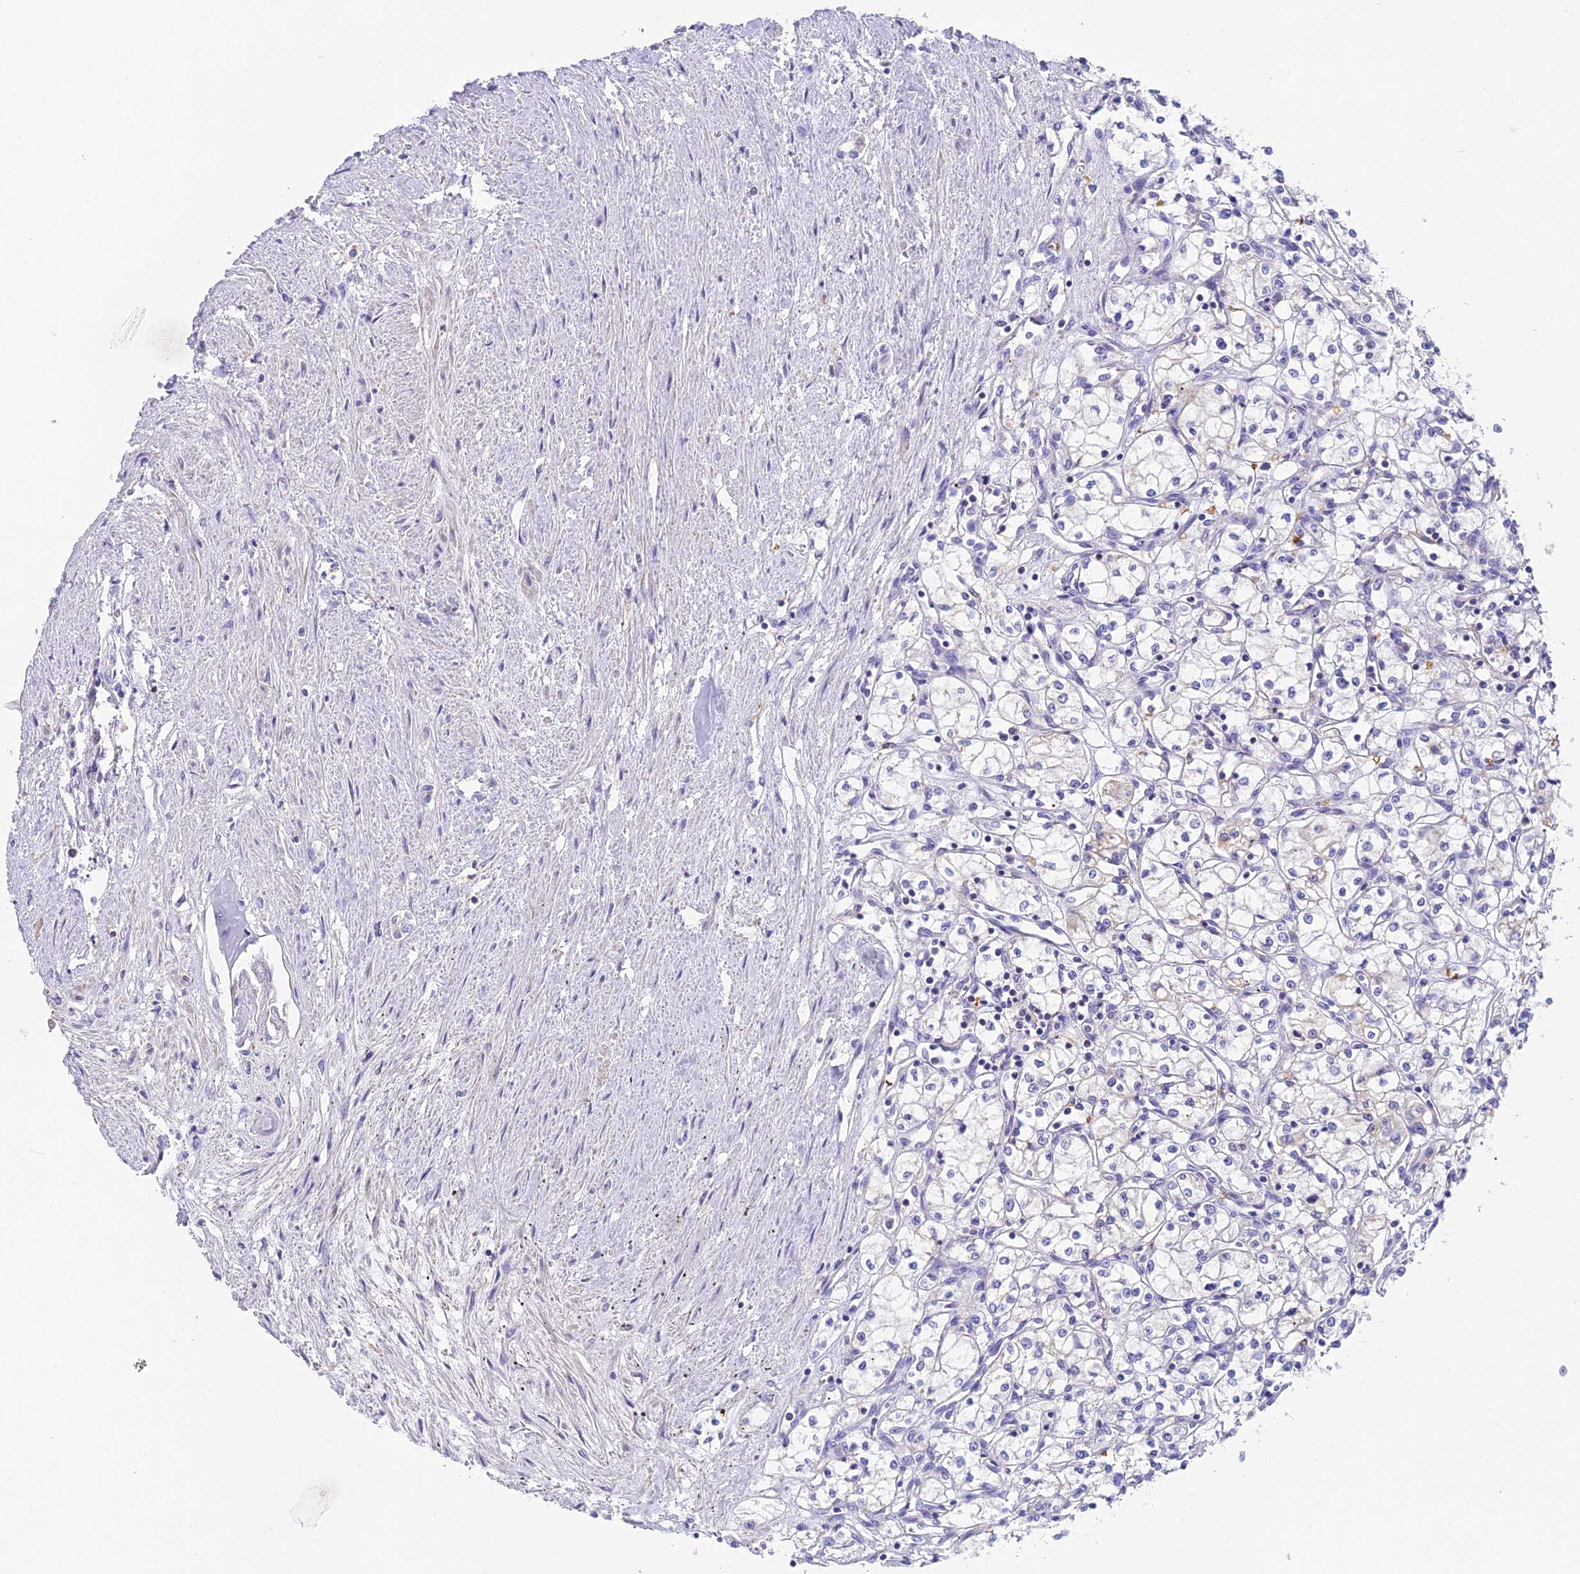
{"staining": {"intensity": "negative", "quantity": "none", "location": "none"}, "tissue": "renal cancer", "cell_type": "Tumor cells", "image_type": "cancer", "snomed": [{"axis": "morphology", "description": "Adenocarcinoma, NOS"}, {"axis": "topography", "description": "Kidney"}], "caption": "Immunohistochemistry (IHC) of renal cancer (adenocarcinoma) demonstrates no expression in tumor cells.", "gene": "LPXN", "patient": {"sex": "male", "age": 59}}